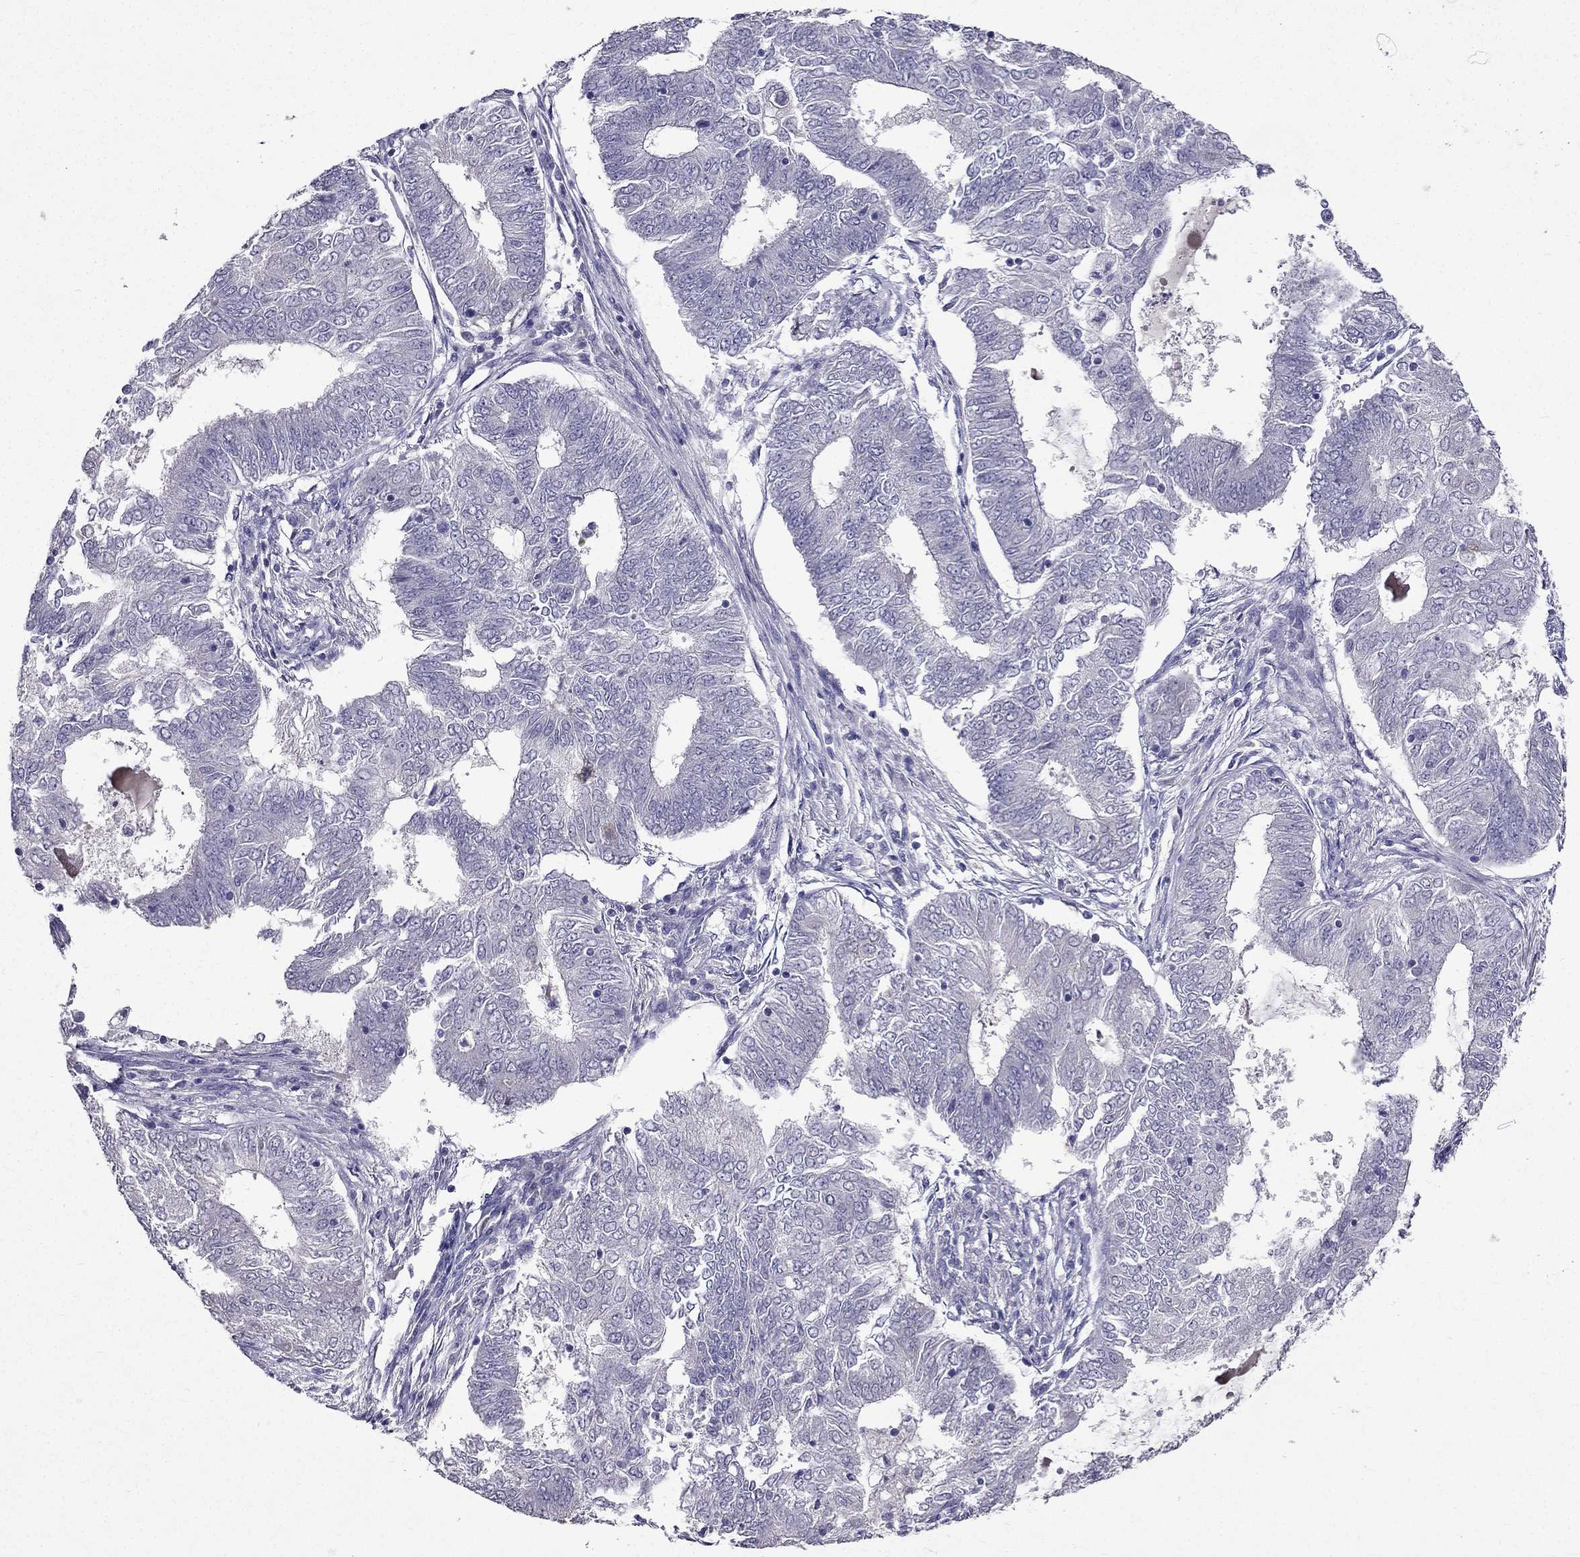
{"staining": {"intensity": "negative", "quantity": "none", "location": "none"}, "tissue": "endometrial cancer", "cell_type": "Tumor cells", "image_type": "cancer", "snomed": [{"axis": "morphology", "description": "Adenocarcinoma, NOS"}, {"axis": "topography", "description": "Endometrium"}], "caption": "A high-resolution photomicrograph shows IHC staining of endometrial cancer, which shows no significant positivity in tumor cells.", "gene": "DUSP15", "patient": {"sex": "female", "age": 62}}